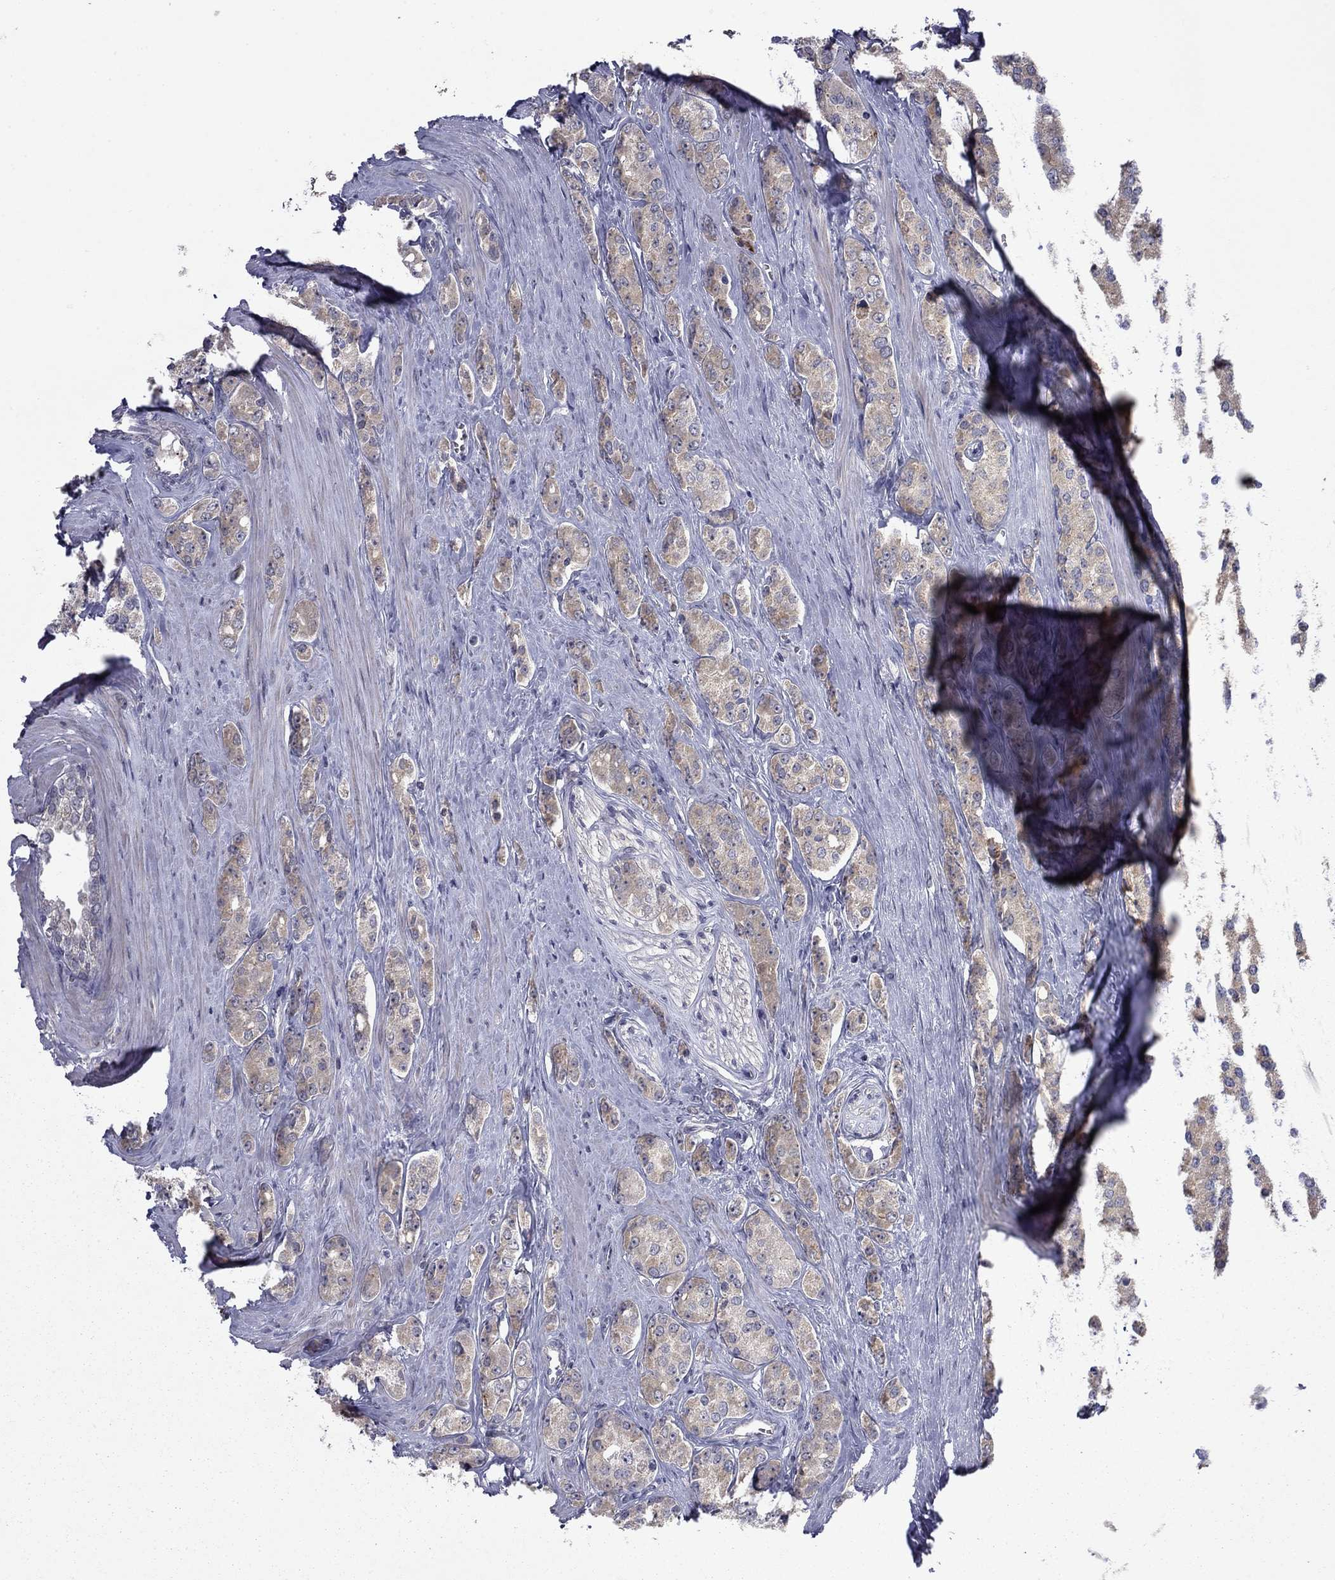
{"staining": {"intensity": "weak", "quantity": "25%-75%", "location": "cytoplasmic/membranous"}, "tissue": "prostate cancer", "cell_type": "Tumor cells", "image_type": "cancer", "snomed": [{"axis": "morphology", "description": "Adenocarcinoma, NOS"}, {"axis": "topography", "description": "Prostate"}], "caption": "An image of prostate cancer (adenocarcinoma) stained for a protein exhibits weak cytoplasmic/membranous brown staining in tumor cells.", "gene": "DOP1B", "patient": {"sex": "male", "age": 67}}